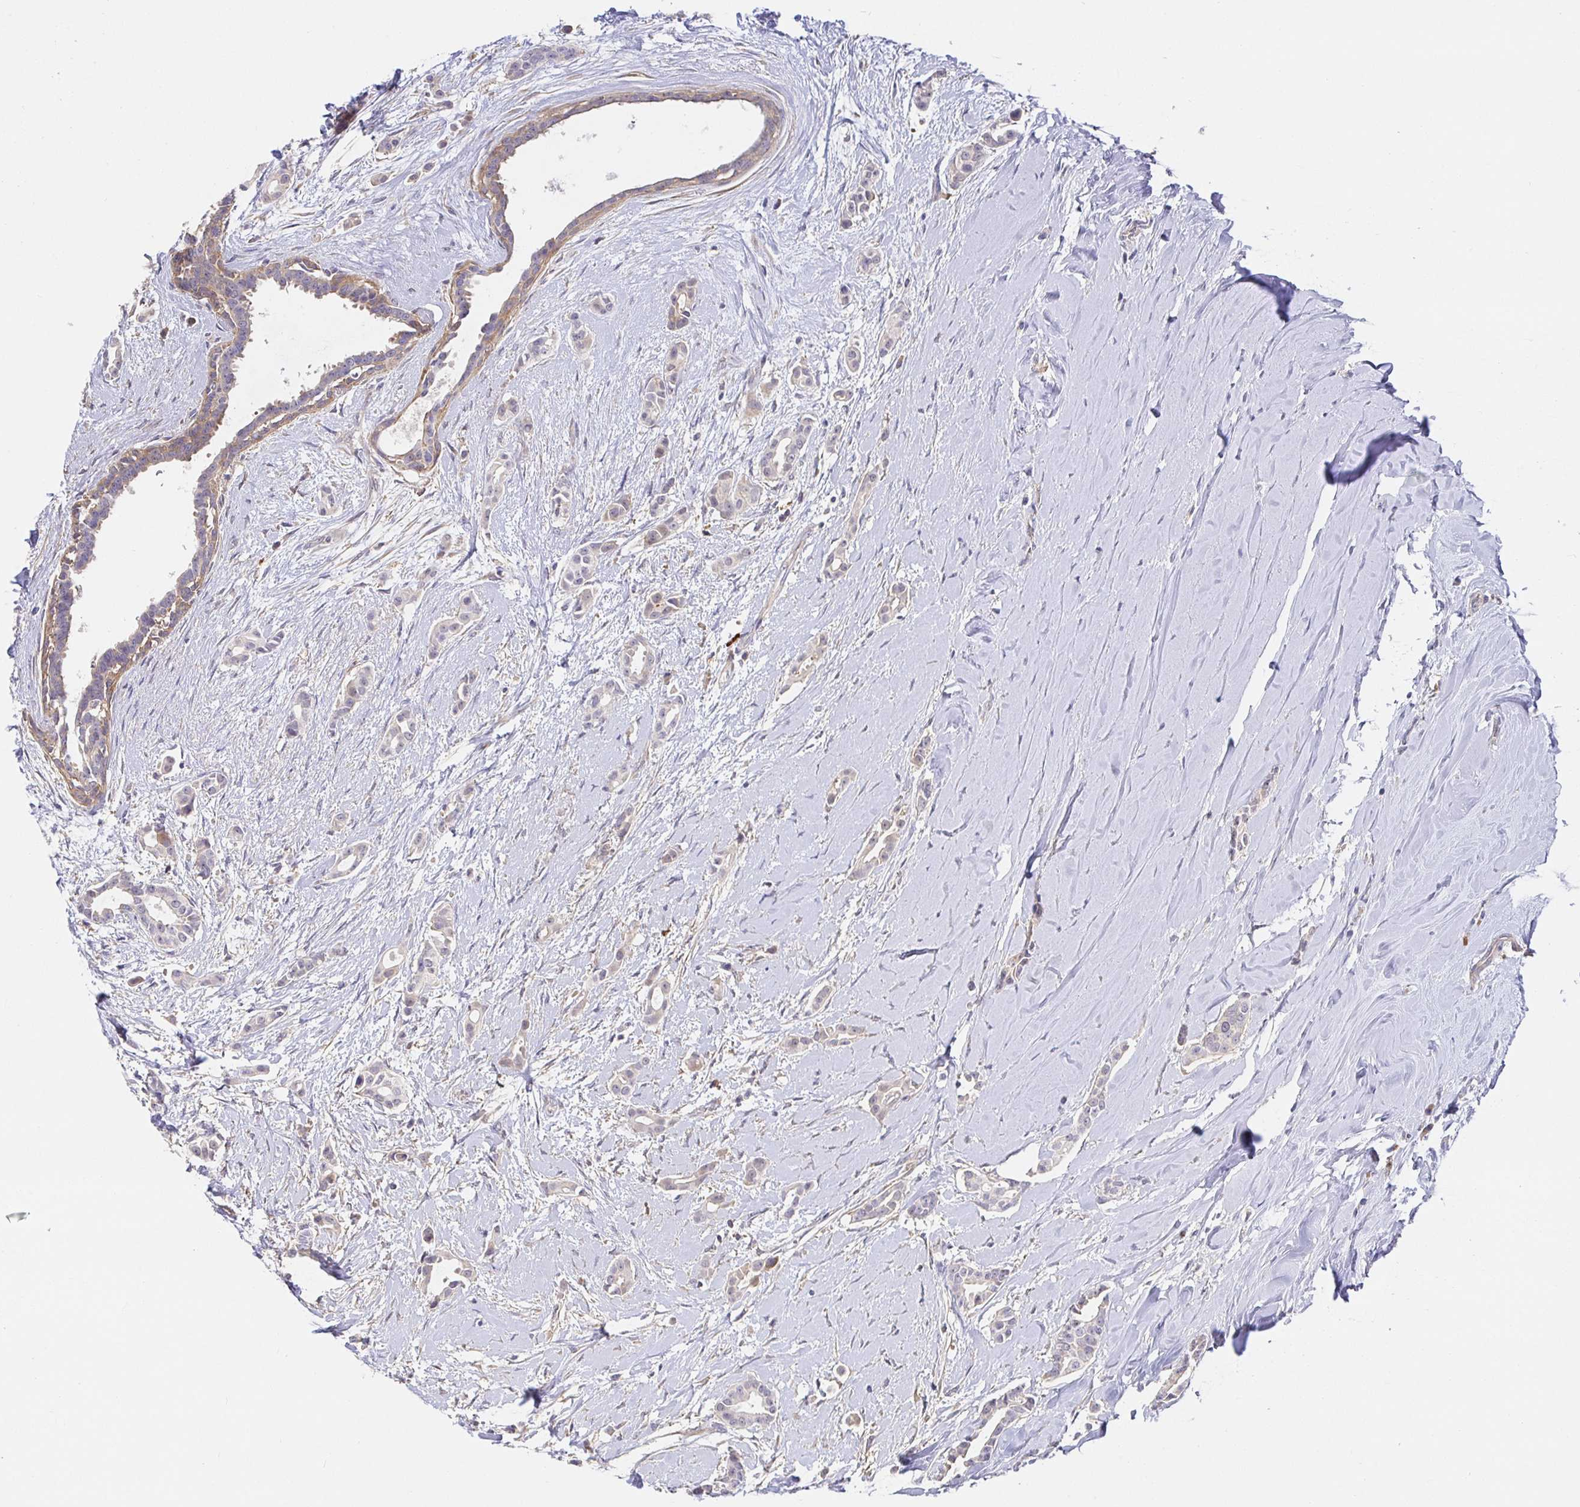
{"staining": {"intensity": "weak", "quantity": "<25%", "location": "cytoplasmic/membranous"}, "tissue": "breast cancer", "cell_type": "Tumor cells", "image_type": "cancer", "snomed": [{"axis": "morphology", "description": "Duct carcinoma"}, {"axis": "topography", "description": "Breast"}], "caption": "Protein analysis of breast cancer (infiltrating ductal carcinoma) displays no significant positivity in tumor cells.", "gene": "ZDHHC11", "patient": {"sex": "female", "age": 64}}